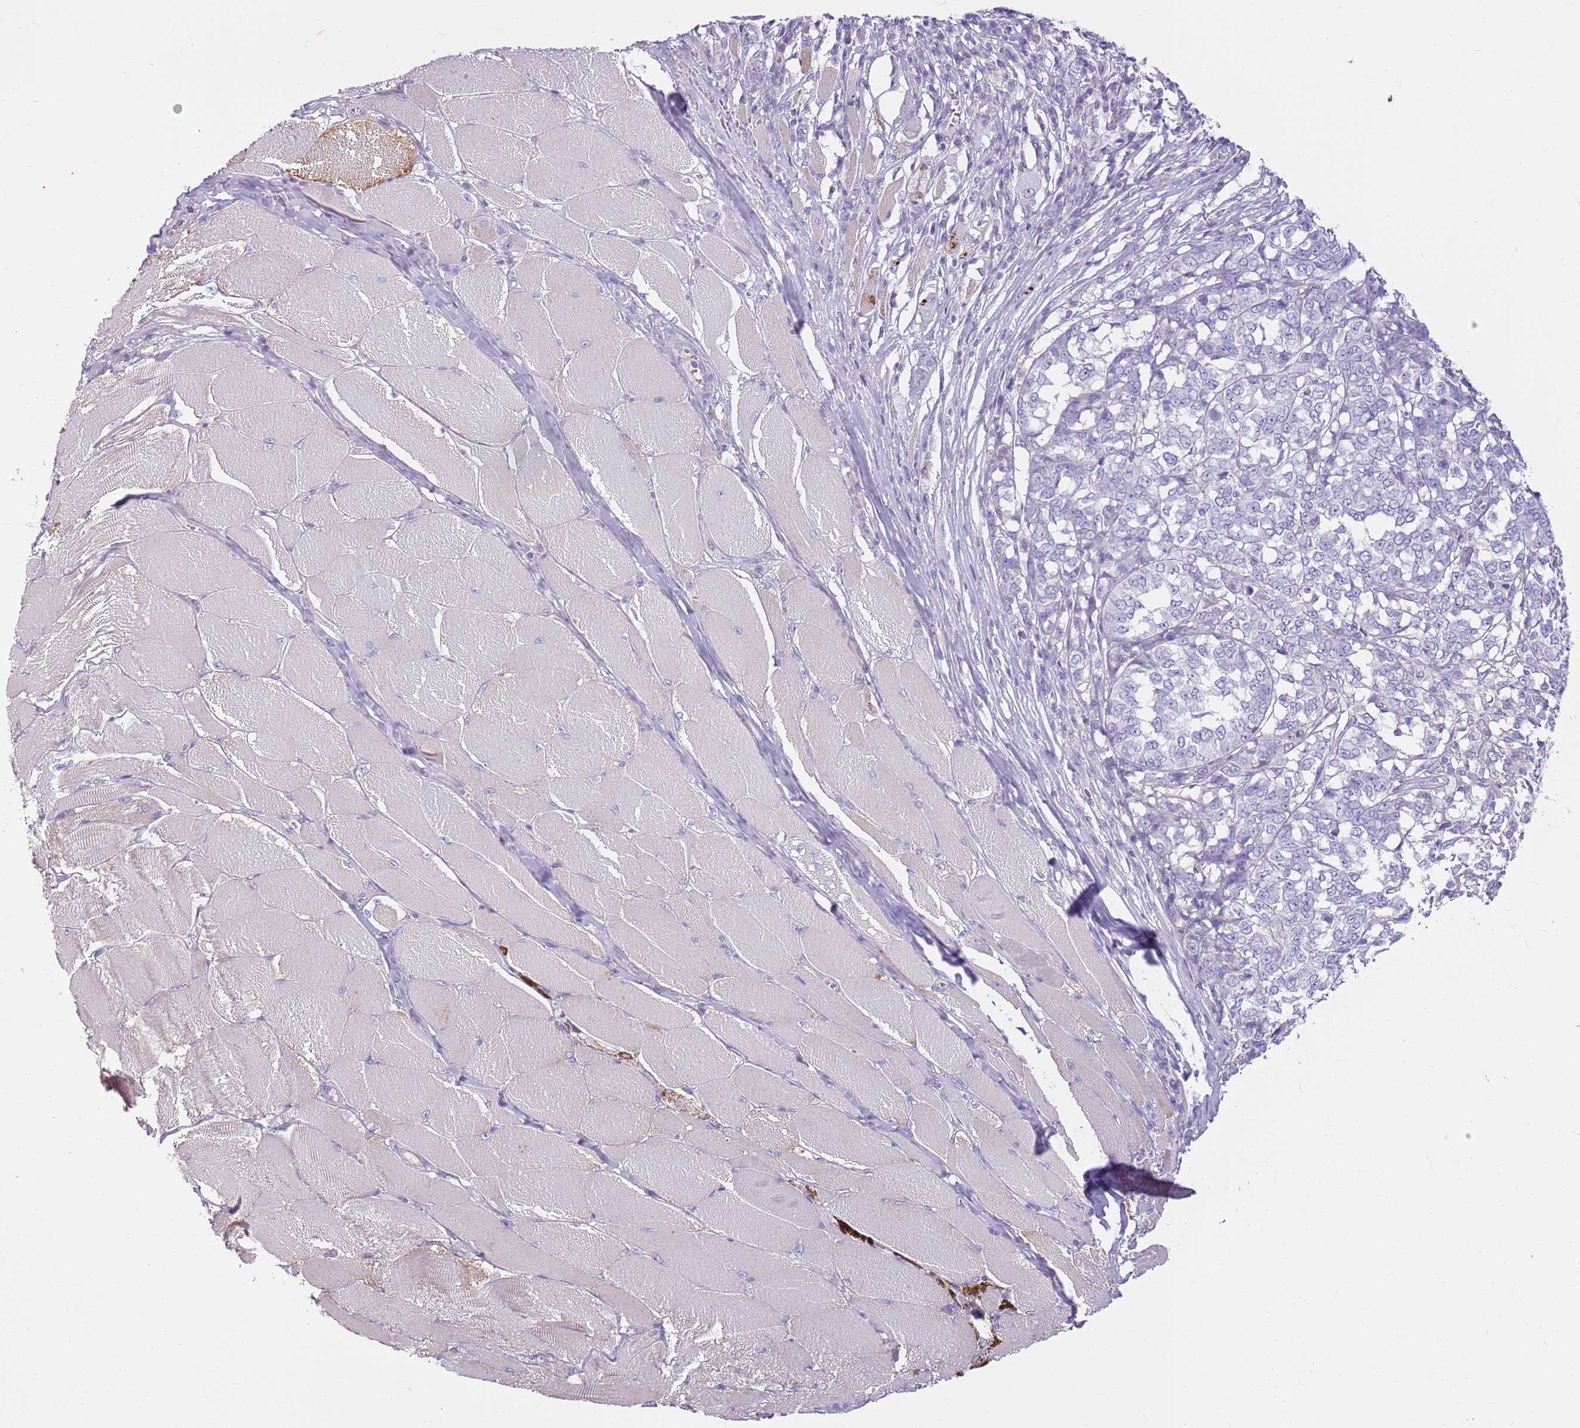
{"staining": {"intensity": "negative", "quantity": "none", "location": "none"}, "tissue": "melanoma", "cell_type": "Tumor cells", "image_type": "cancer", "snomed": [{"axis": "morphology", "description": "Malignant melanoma, NOS"}, {"axis": "topography", "description": "Skin"}], "caption": "There is no significant positivity in tumor cells of melanoma.", "gene": "CNPPD1", "patient": {"sex": "female", "age": 72}}